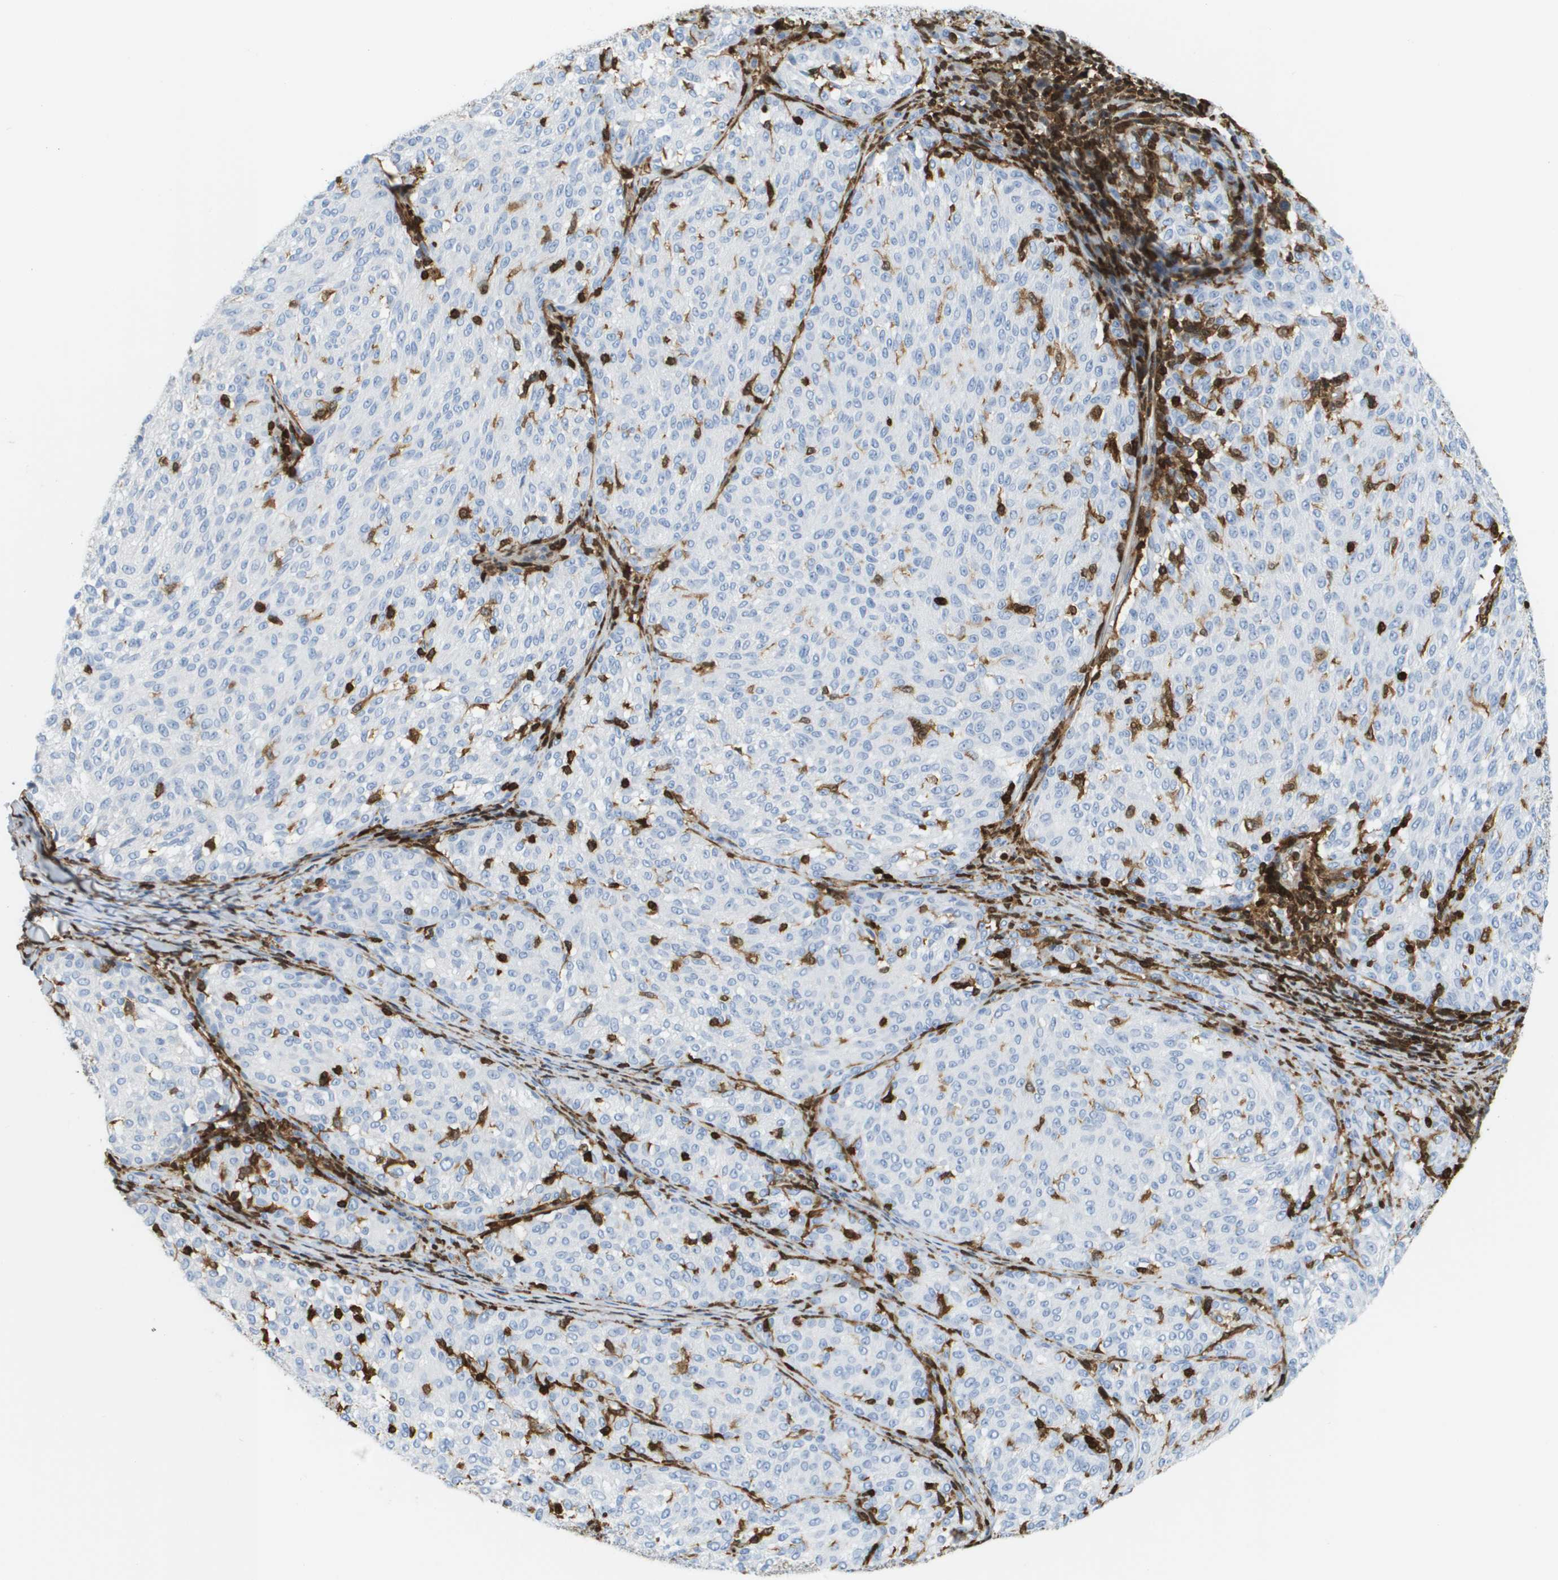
{"staining": {"intensity": "negative", "quantity": "none", "location": "none"}, "tissue": "melanoma", "cell_type": "Tumor cells", "image_type": "cancer", "snomed": [{"axis": "morphology", "description": "Malignant melanoma, NOS"}, {"axis": "topography", "description": "Skin"}], "caption": "A photomicrograph of human melanoma is negative for staining in tumor cells. Brightfield microscopy of immunohistochemistry stained with DAB (brown) and hematoxylin (blue), captured at high magnification.", "gene": "DOCK5", "patient": {"sex": "female", "age": 72}}